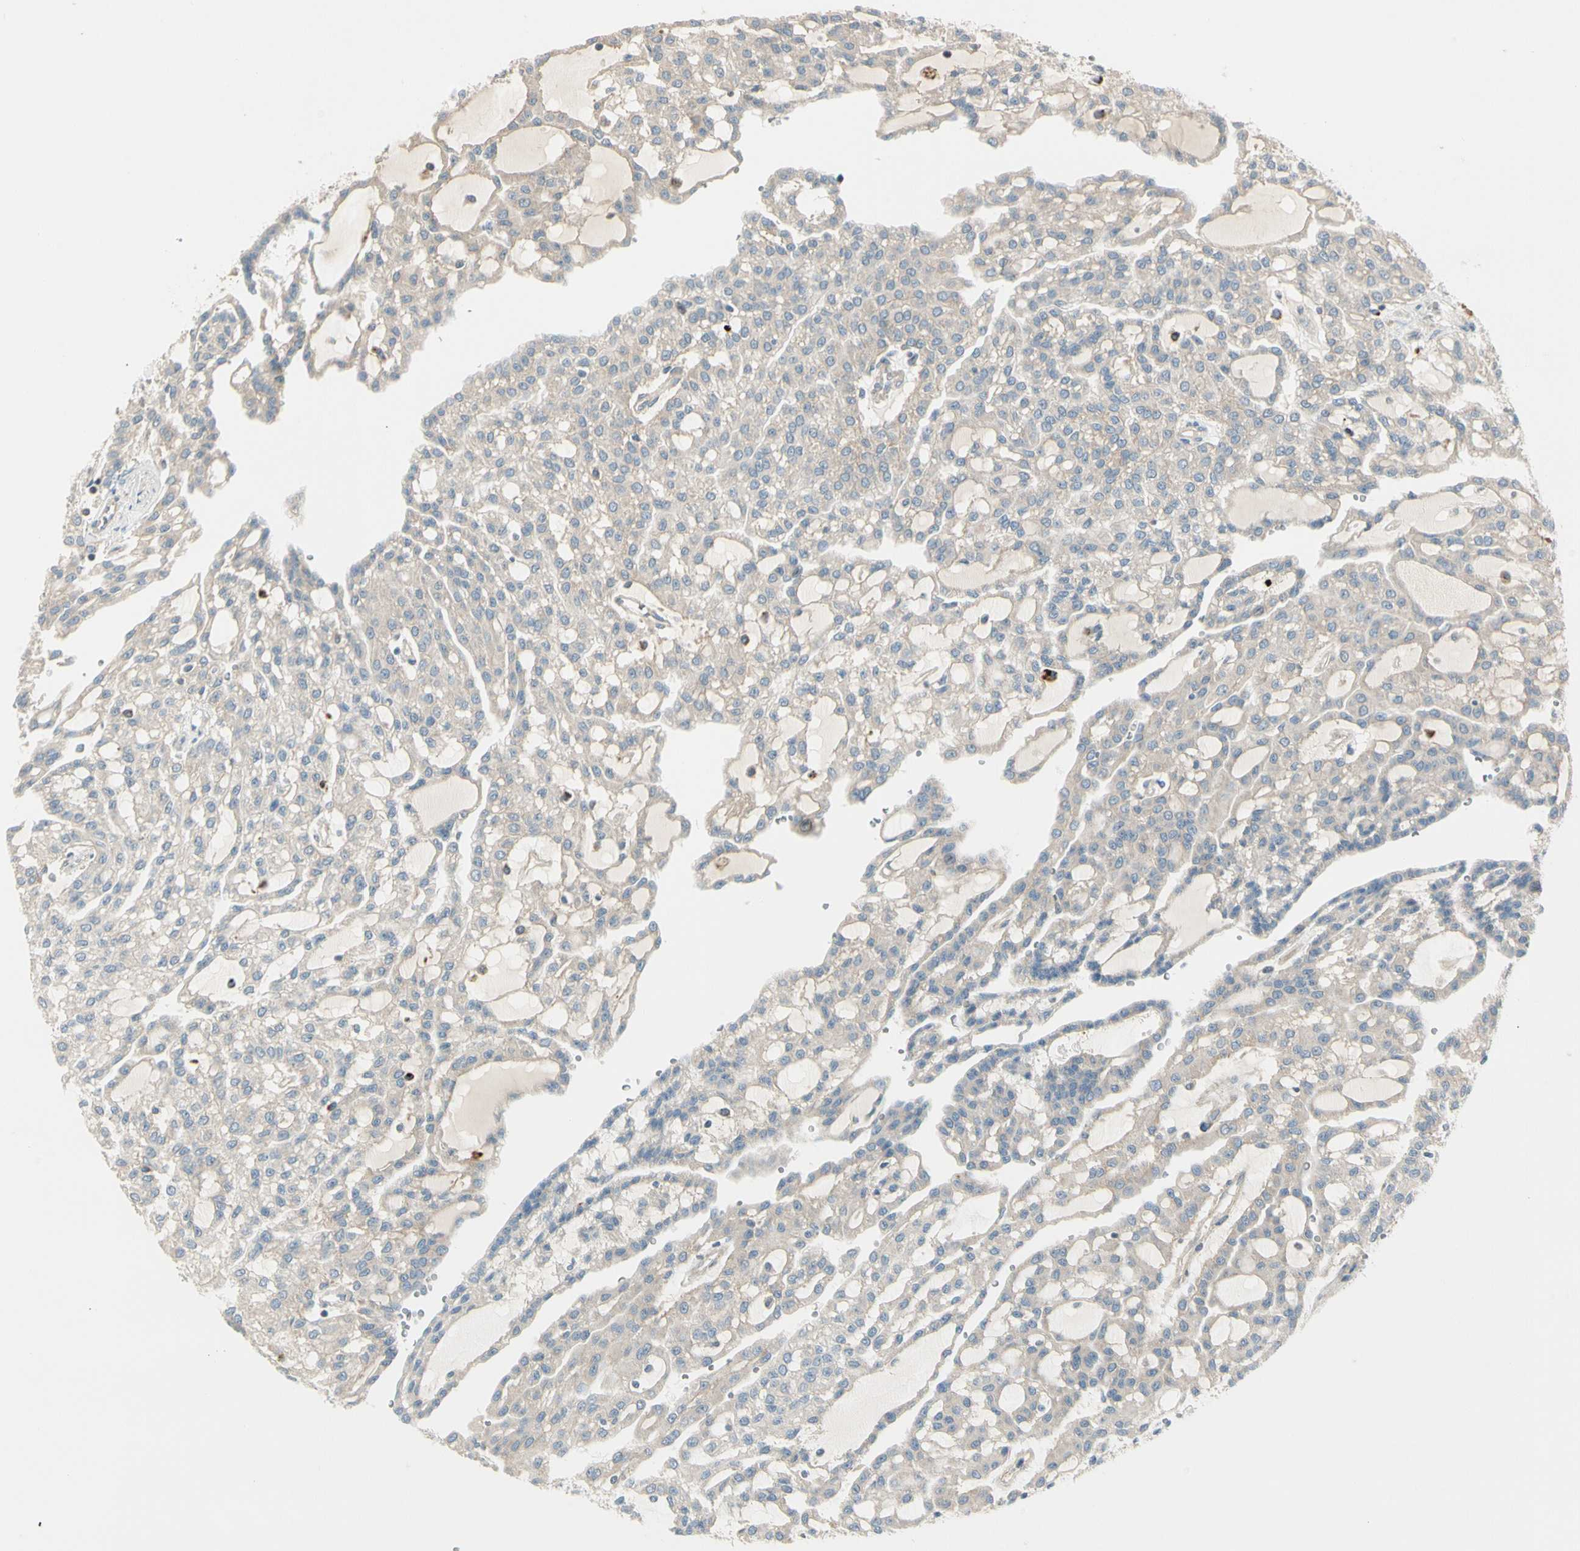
{"staining": {"intensity": "weak", "quantity": "25%-75%", "location": "cytoplasmic/membranous"}, "tissue": "renal cancer", "cell_type": "Tumor cells", "image_type": "cancer", "snomed": [{"axis": "morphology", "description": "Adenocarcinoma, NOS"}, {"axis": "topography", "description": "Kidney"}], "caption": "Approximately 25%-75% of tumor cells in human renal adenocarcinoma show weak cytoplasmic/membranous protein positivity as visualized by brown immunohistochemical staining.", "gene": "ADGRA3", "patient": {"sex": "male", "age": 63}}